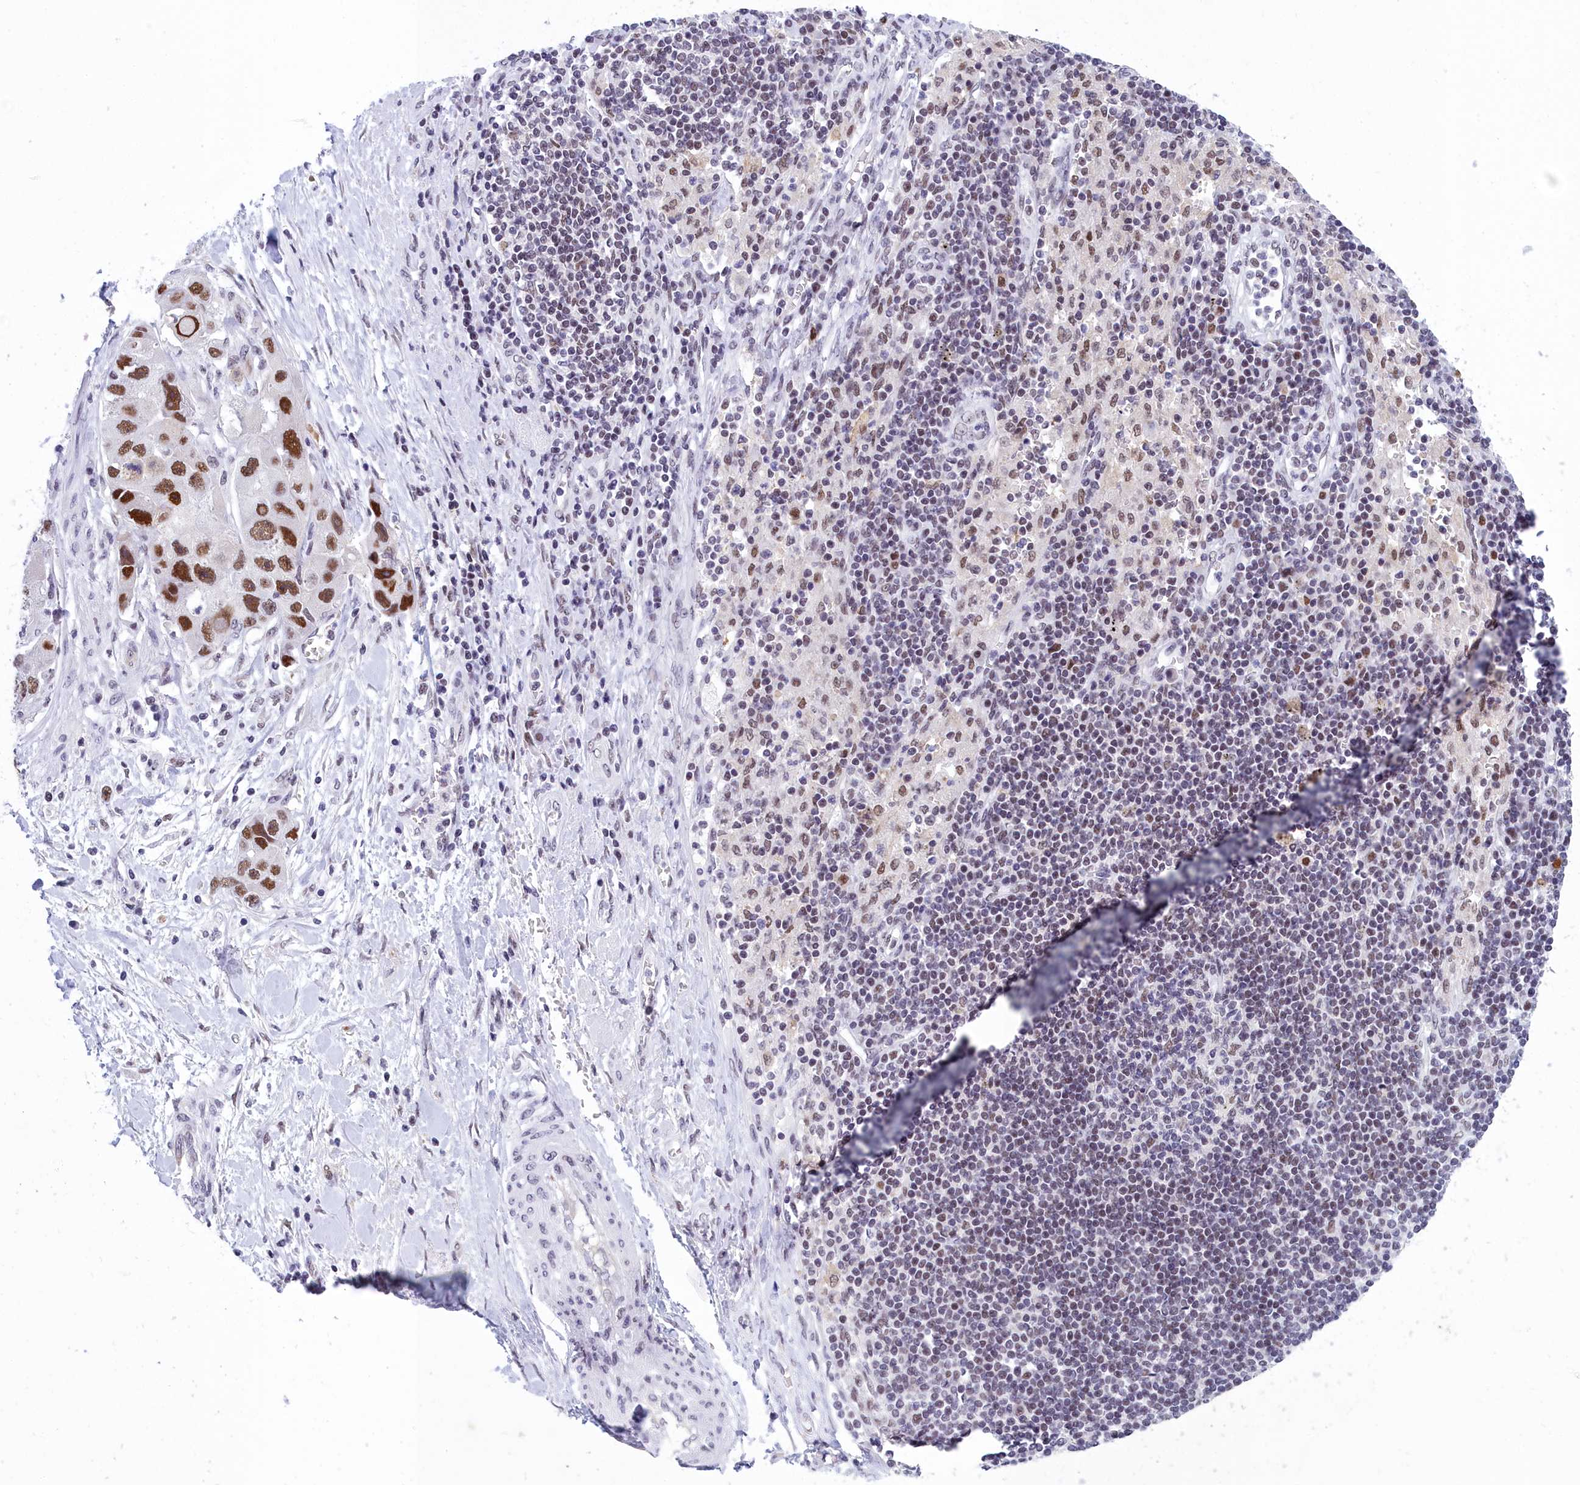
{"staining": {"intensity": "strong", "quantity": ">75%", "location": "nuclear"}, "tissue": "lung cancer", "cell_type": "Tumor cells", "image_type": "cancer", "snomed": [{"axis": "morphology", "description": "Adenocarcinoma, NOS"}, {"axis": "topography", "description": "Lung"}], "caption": "Lung cancer stained with a protein marker shows strong staining in tumor cells.", "gene": "CCDC97", "patient": {"sex": "female", "age": 54}}